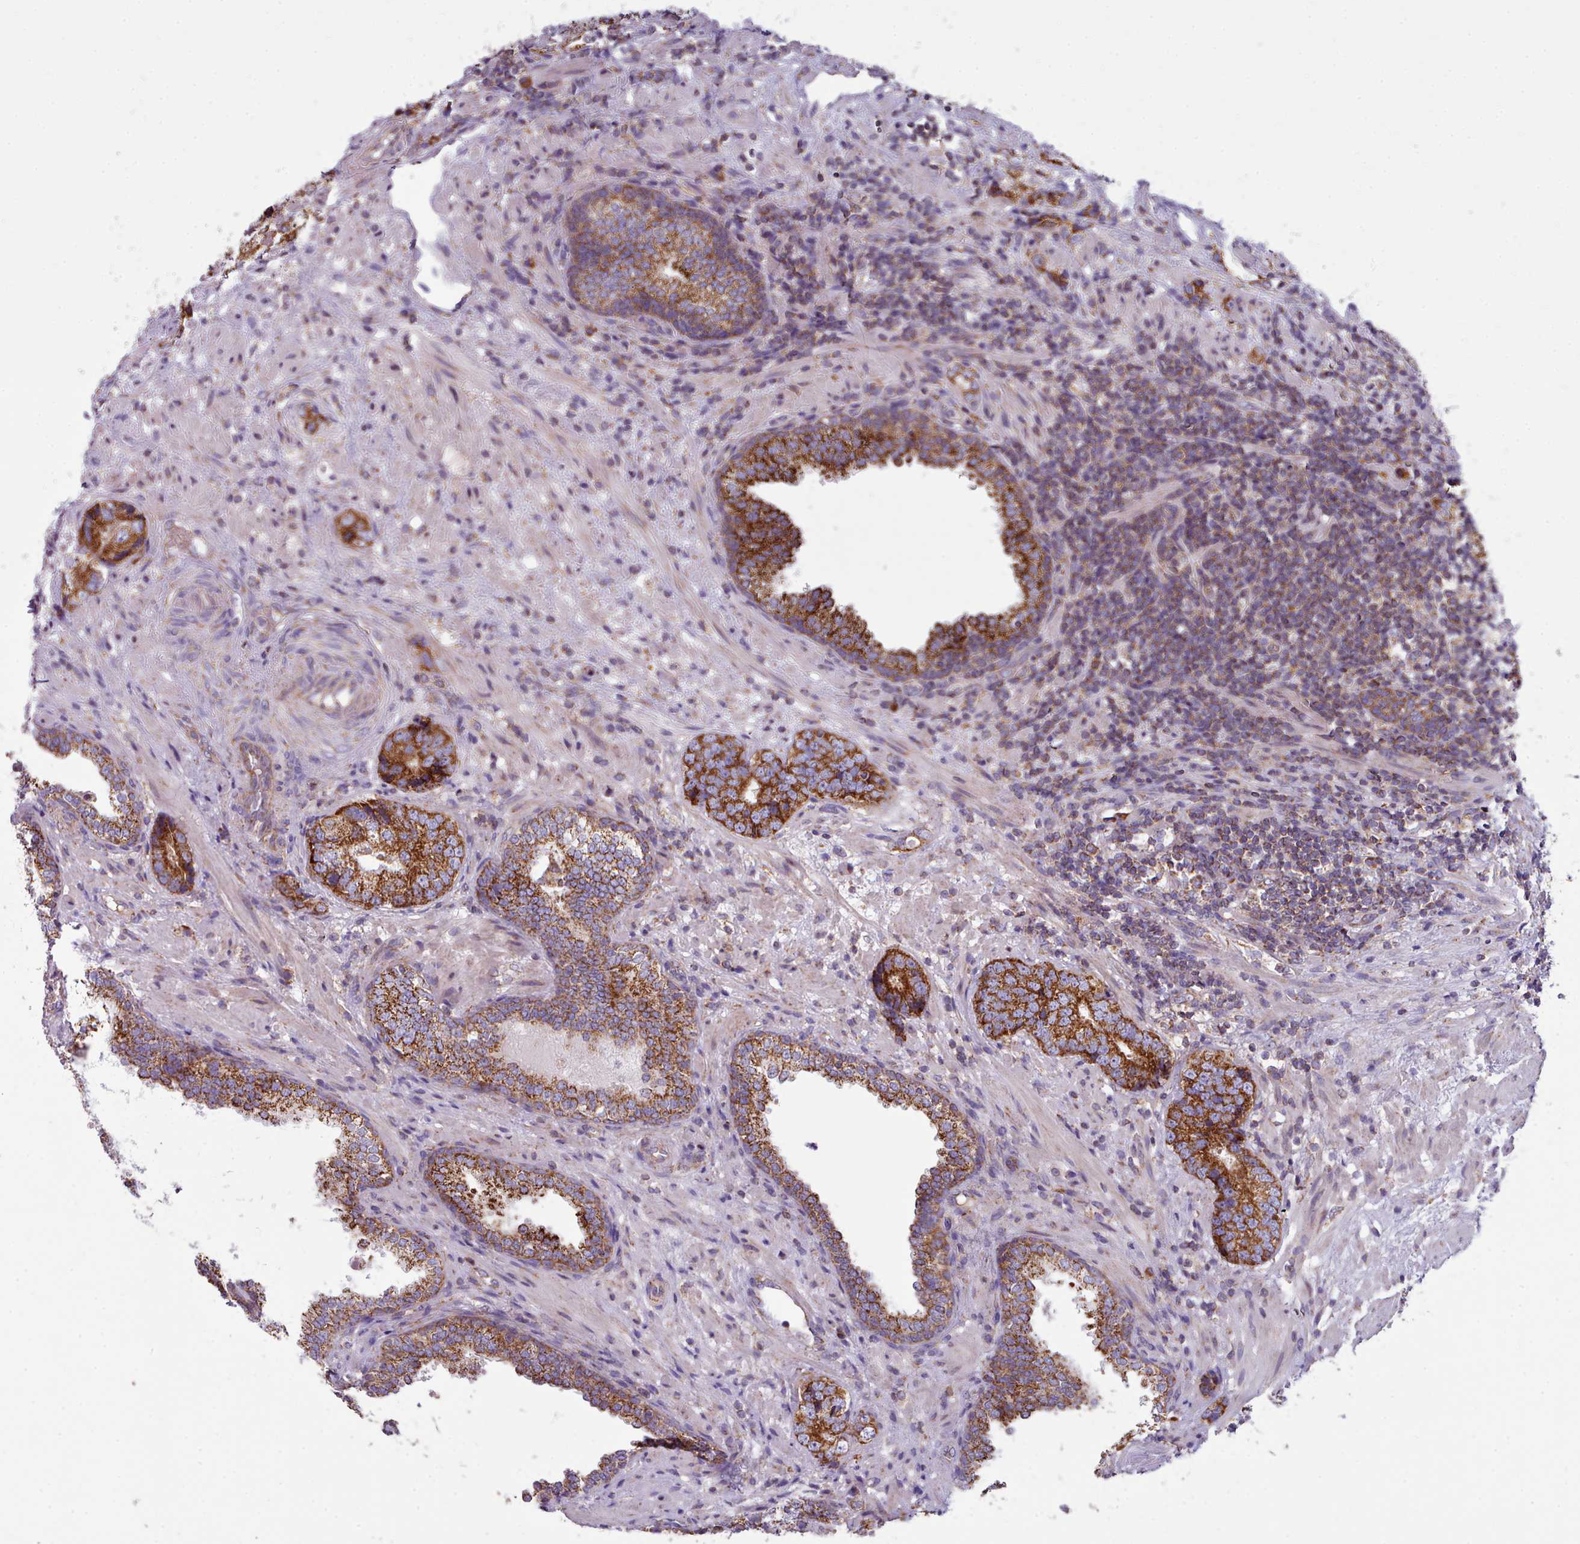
{"staining": {"intensity": "strong", "quantity": ">75%", "location": "cytoplasmic/membranous"}, "tissue": "prostate cancer", "cell_type": "Tumor cells", "image_type": "cancer", "snomed": [{"axis": "morphology", "description": "Adenocarcinoma, High grade"}, {"axis": "topography", "description": "Prostate"}], "caption": "Brown immunohistochemical staining in human adenocarcinoma (high-grade) (prostate) demonstrates strong cytoplasmic/membranous staining in approximately >75% of tumor cells.", "gene": "SRP54", "patient": {"sex": "male", "age": 63}}